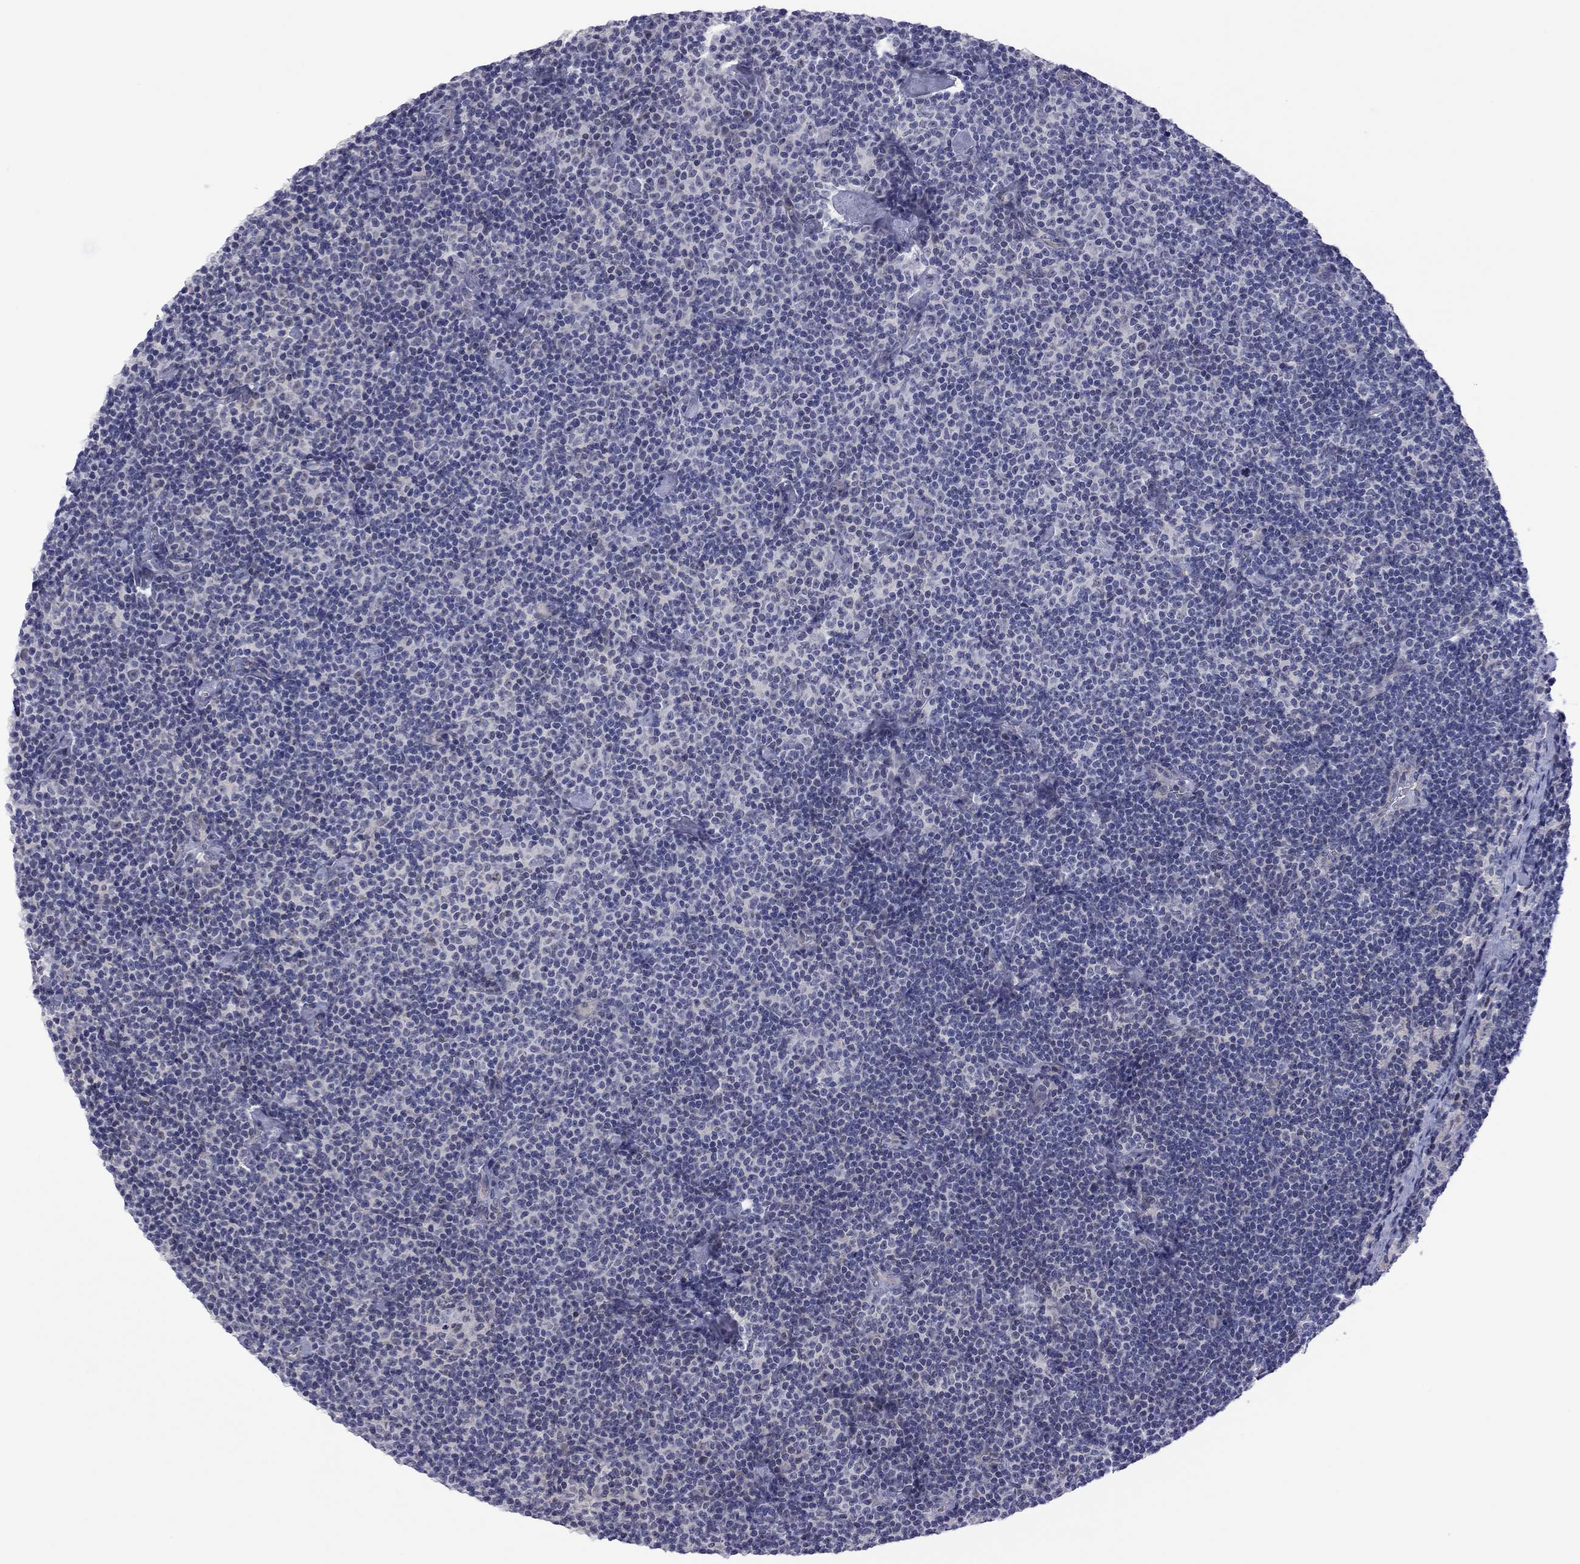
{"staining": {"intensity": "negative", "quantity": "none", "location": "none"}, "tissue": "lymphoma", "cell_type": "Tumor cells", "image_type": "cancer", "snomed": [{"axis": "morphology", "description": "Malignant lymphoma, non-Hodgkin's type, Low grade"}, {"axis": "topography", "description": "Lymph node"}], "caption": "Immunohistochemistry of human malignant lymphoma, non-Hodgkin's type (low-grade) exhibits no positivity in tumor cells. Nuclei are stained in blue.", "gene": "POU5F2", "patient": {"sex": "male", "age": 81}}